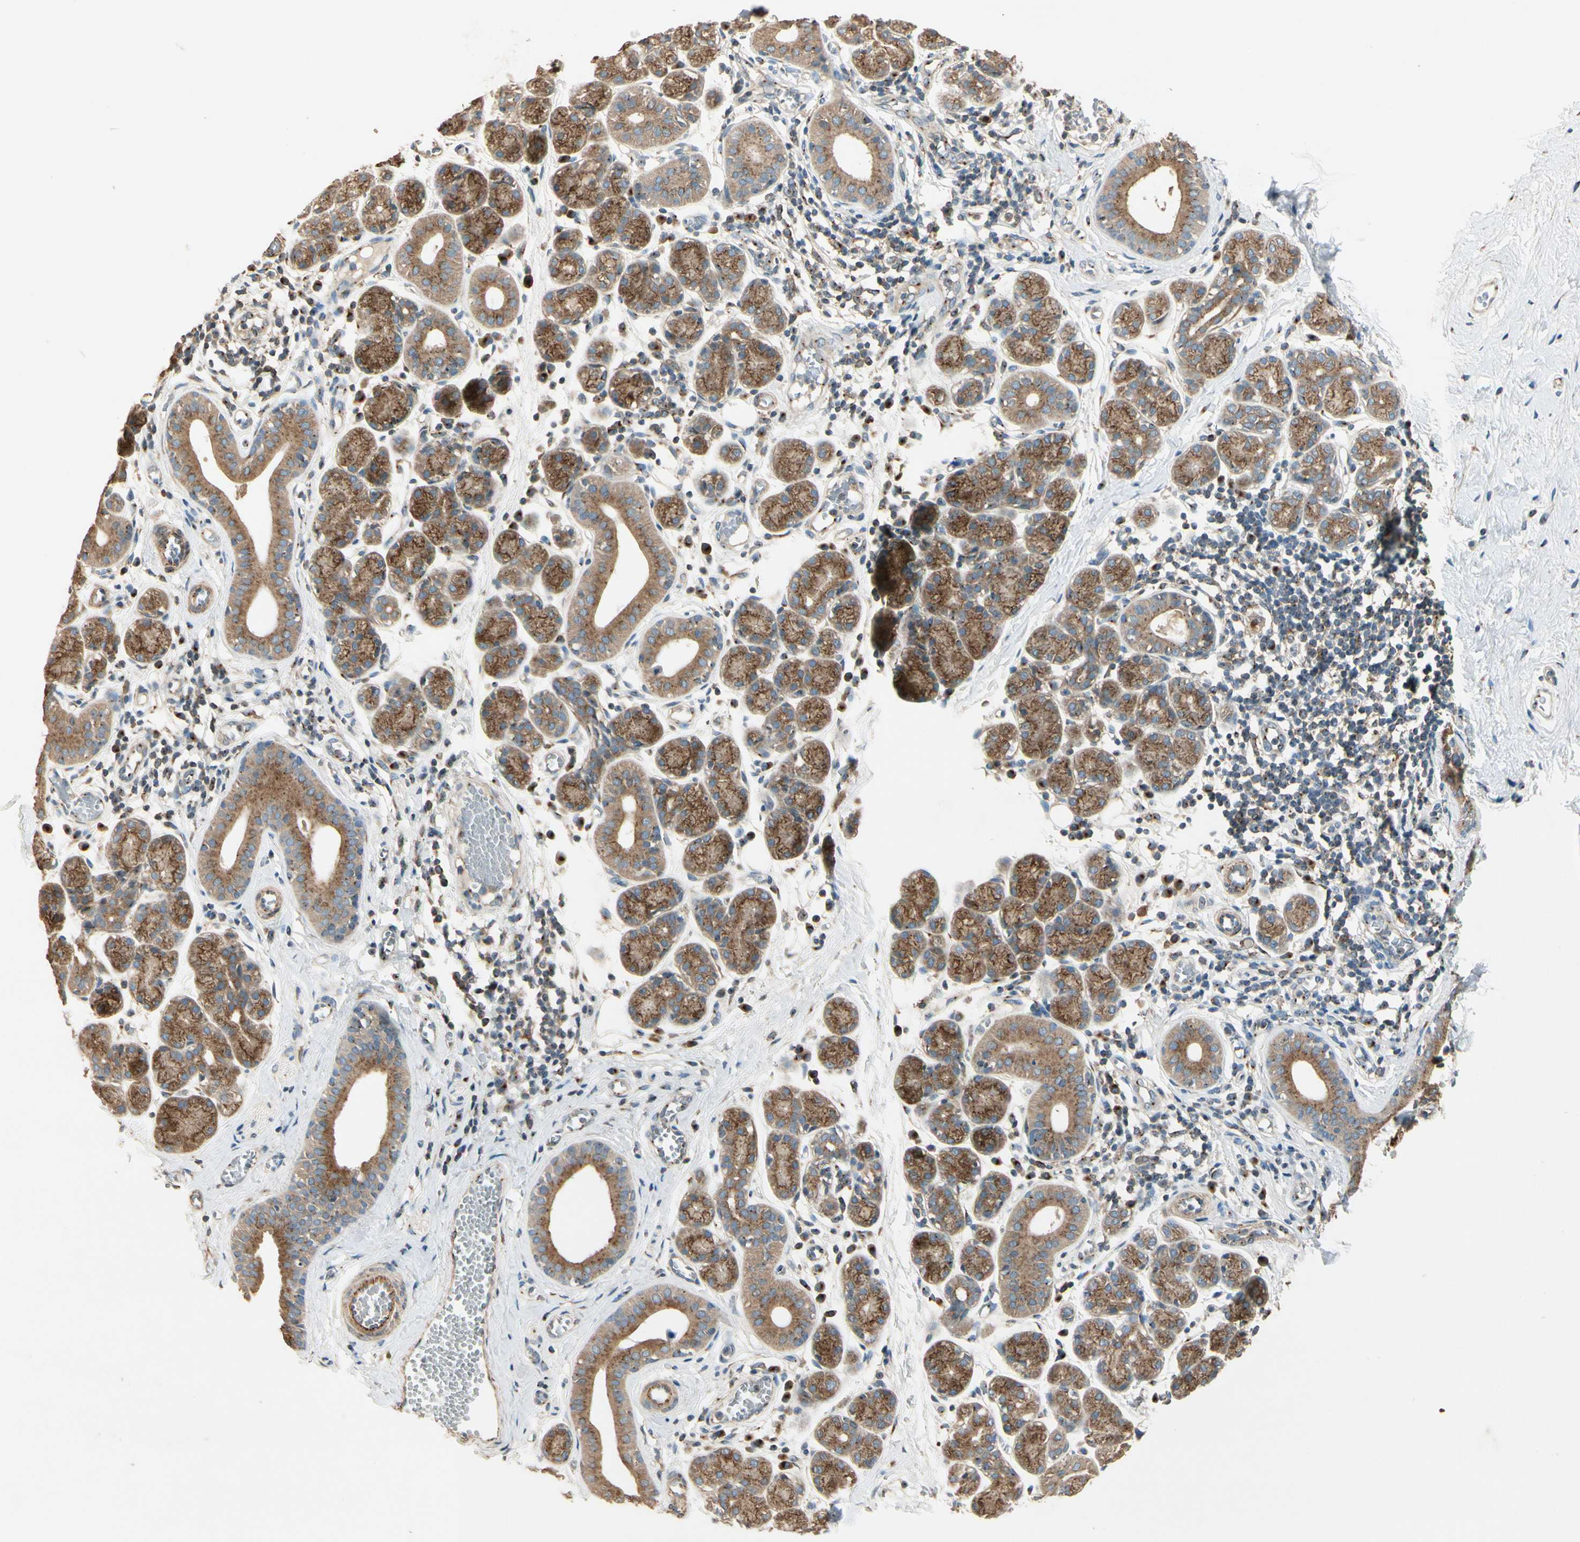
{"staining": {"intensity": "strong", "quantity": ">75%", "location": "cytoplasmic/membranous"}, "tissue": "salivary gland", "cell_type": "Glandular cells", "image_type": "normal", "snomed": [{"axis": "morphology", "description": "Normal tissue, NOS"}, {"axis": "morphology", "description": "Inflammation, NOS"}, {"axis": "topography", "description": "Lymph node"}, {"axis": "topography", "description": "Salivary gland"}], "caption": "This image shows unremarkable salivary gland stained with immunohistochemistry (IHC) to label a protein in brown. The cytoplasmic/membranous of glandular cells show strong positivity for the protein. Nuclei are counter-stained blue.", "gene": "AKAP9", "patient": {"sex": "male", "age": 3}}